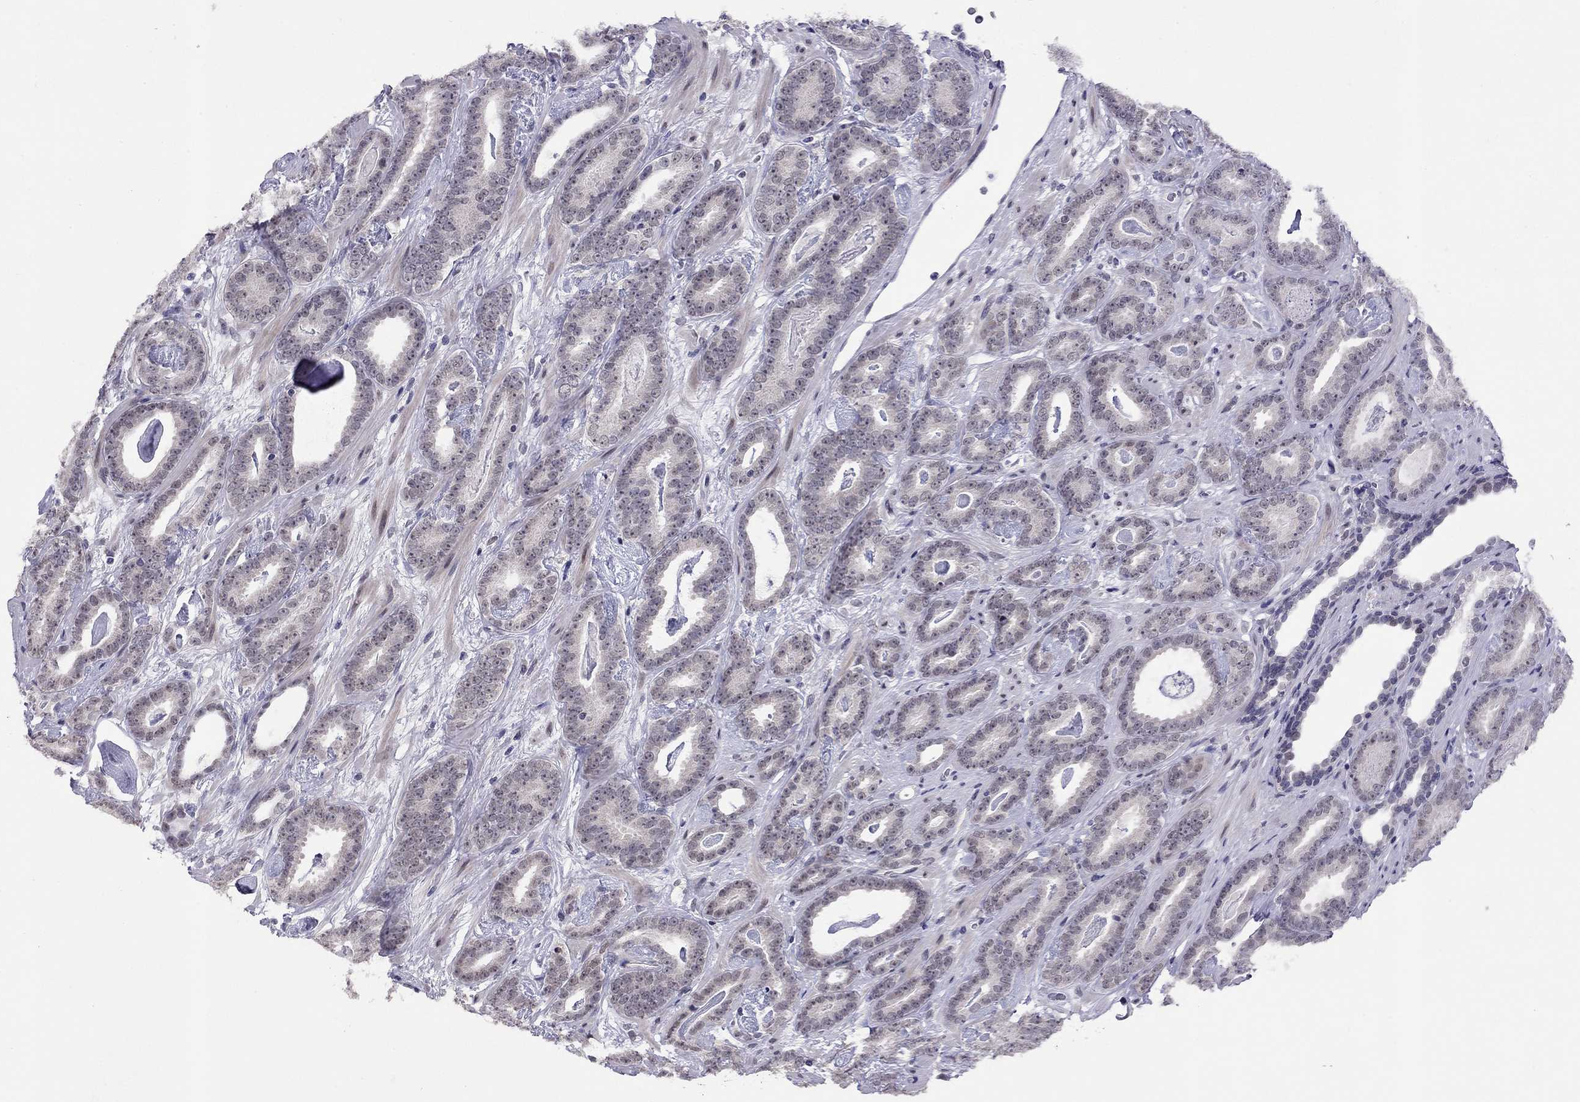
{"staining": {"intensity": "negative", "quantity": "none", "location": "none"}, "tissue": "prostate cancer", "cell_type": "Tumor cells", "image_type": "cancer", "snomed": [{"axis": "morphology", "description": "Adenocarcinoma, Medium grade"}, {"axis": "topography", "description": "Prostate and seminal vesicle, NOS"}, {"axis": "topography", "description": "Prostate"}], "caption": "Tumor cells are negative for brown protein staining in adenocarcinoma (medium-grade) (prostate). (Immunohistochemistry, brightfield microscopy, high magnification).", "gene": "HES5", "patient": {"sex": "male", "age": 54}}